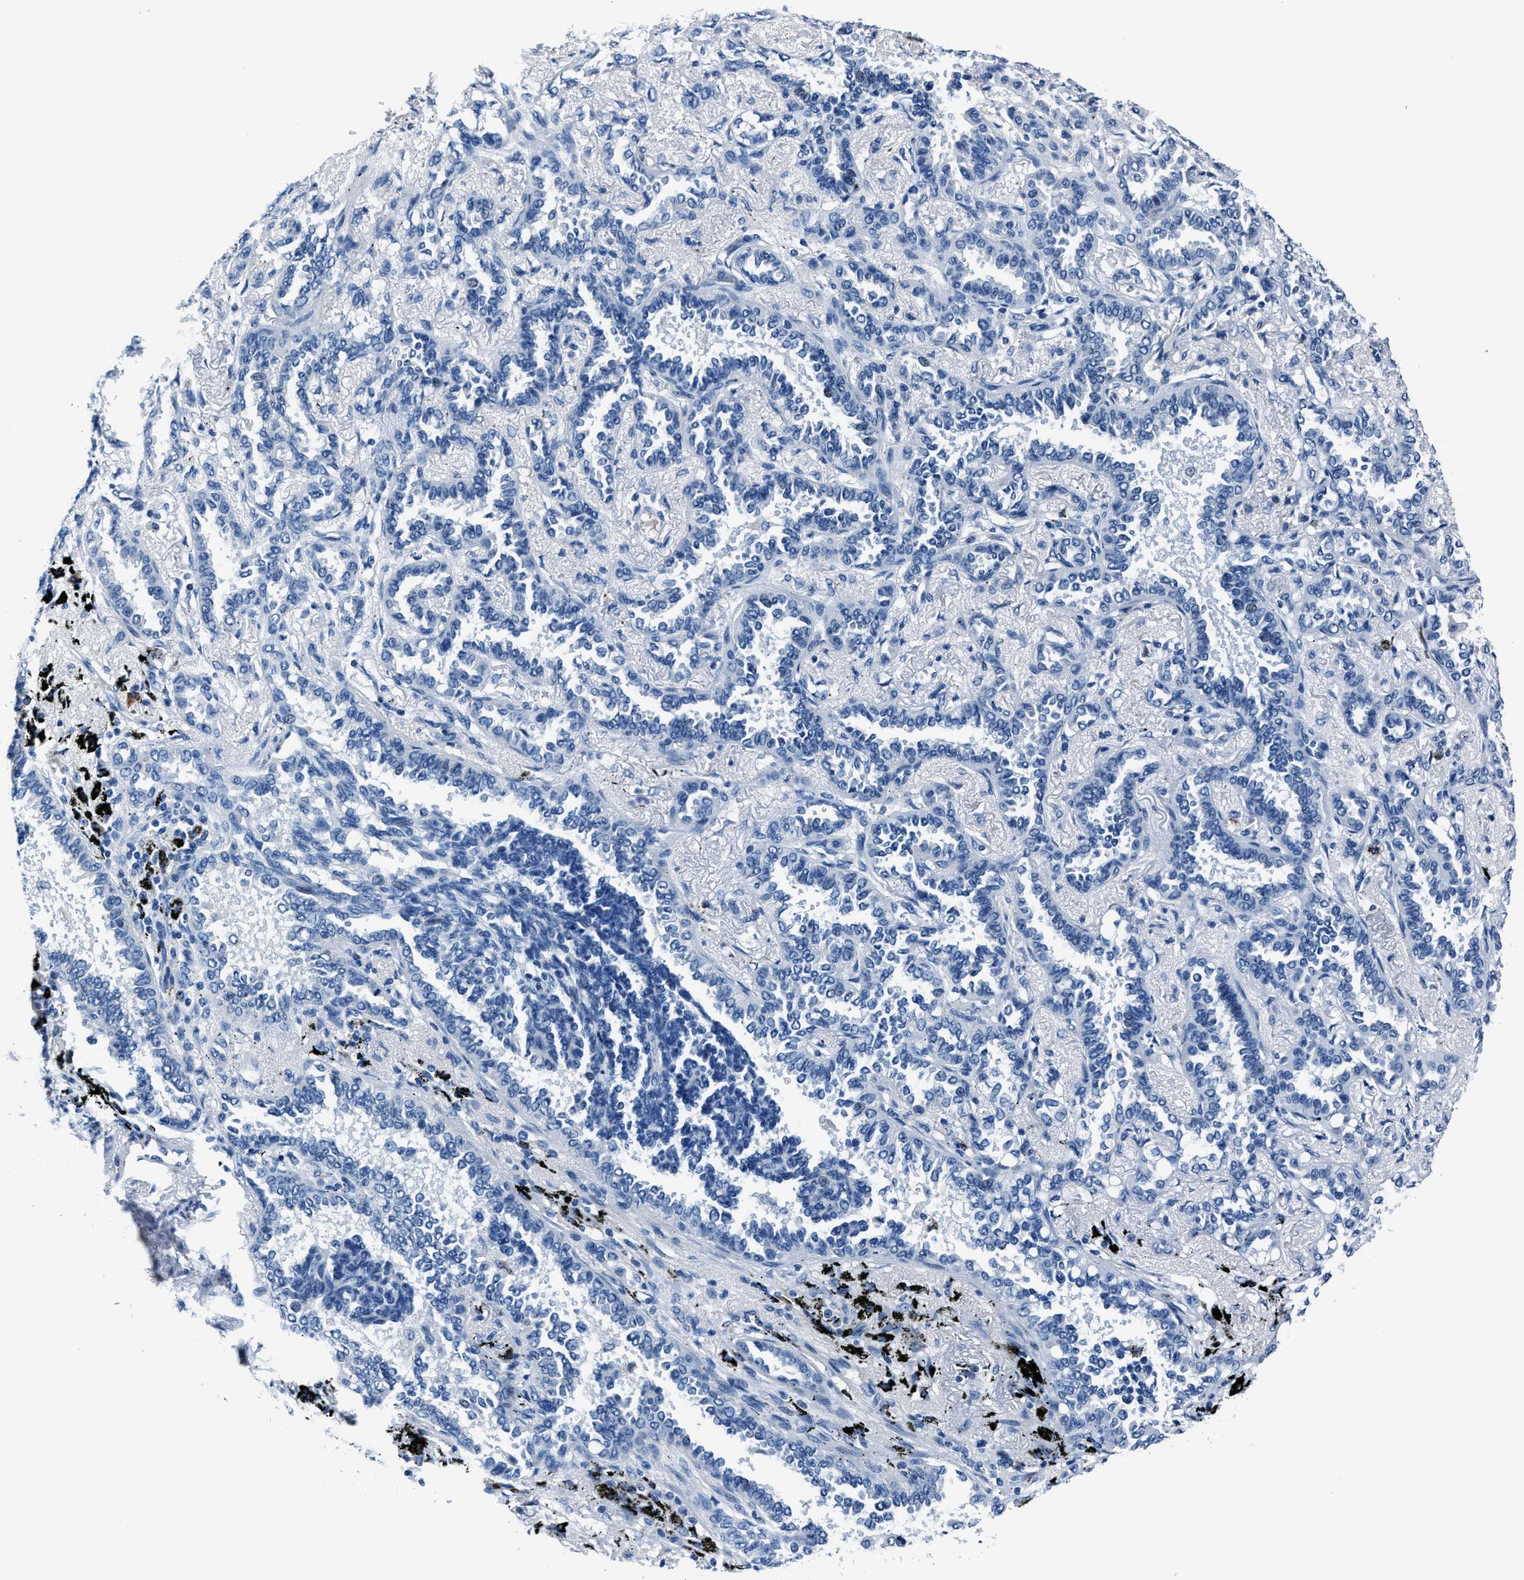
{"staining": {"intensity": "negative", "quantity": "none", "location": "none"}, "tissue": "lung cancer", "cell_type": "Tumor cells", "image_type": "cancer", "snomed": [{"axis": "morphology", "description": "Adenocarcinoma, NOS"}, {"axis": "topography", "description": "Lung"}], "caption": "This is an immunohistochemistry (IHC) image of lung cancer. There is no staining in tumor cells.", "gene": "NACAD", "patient": {"sex": "male", "age": 59}}